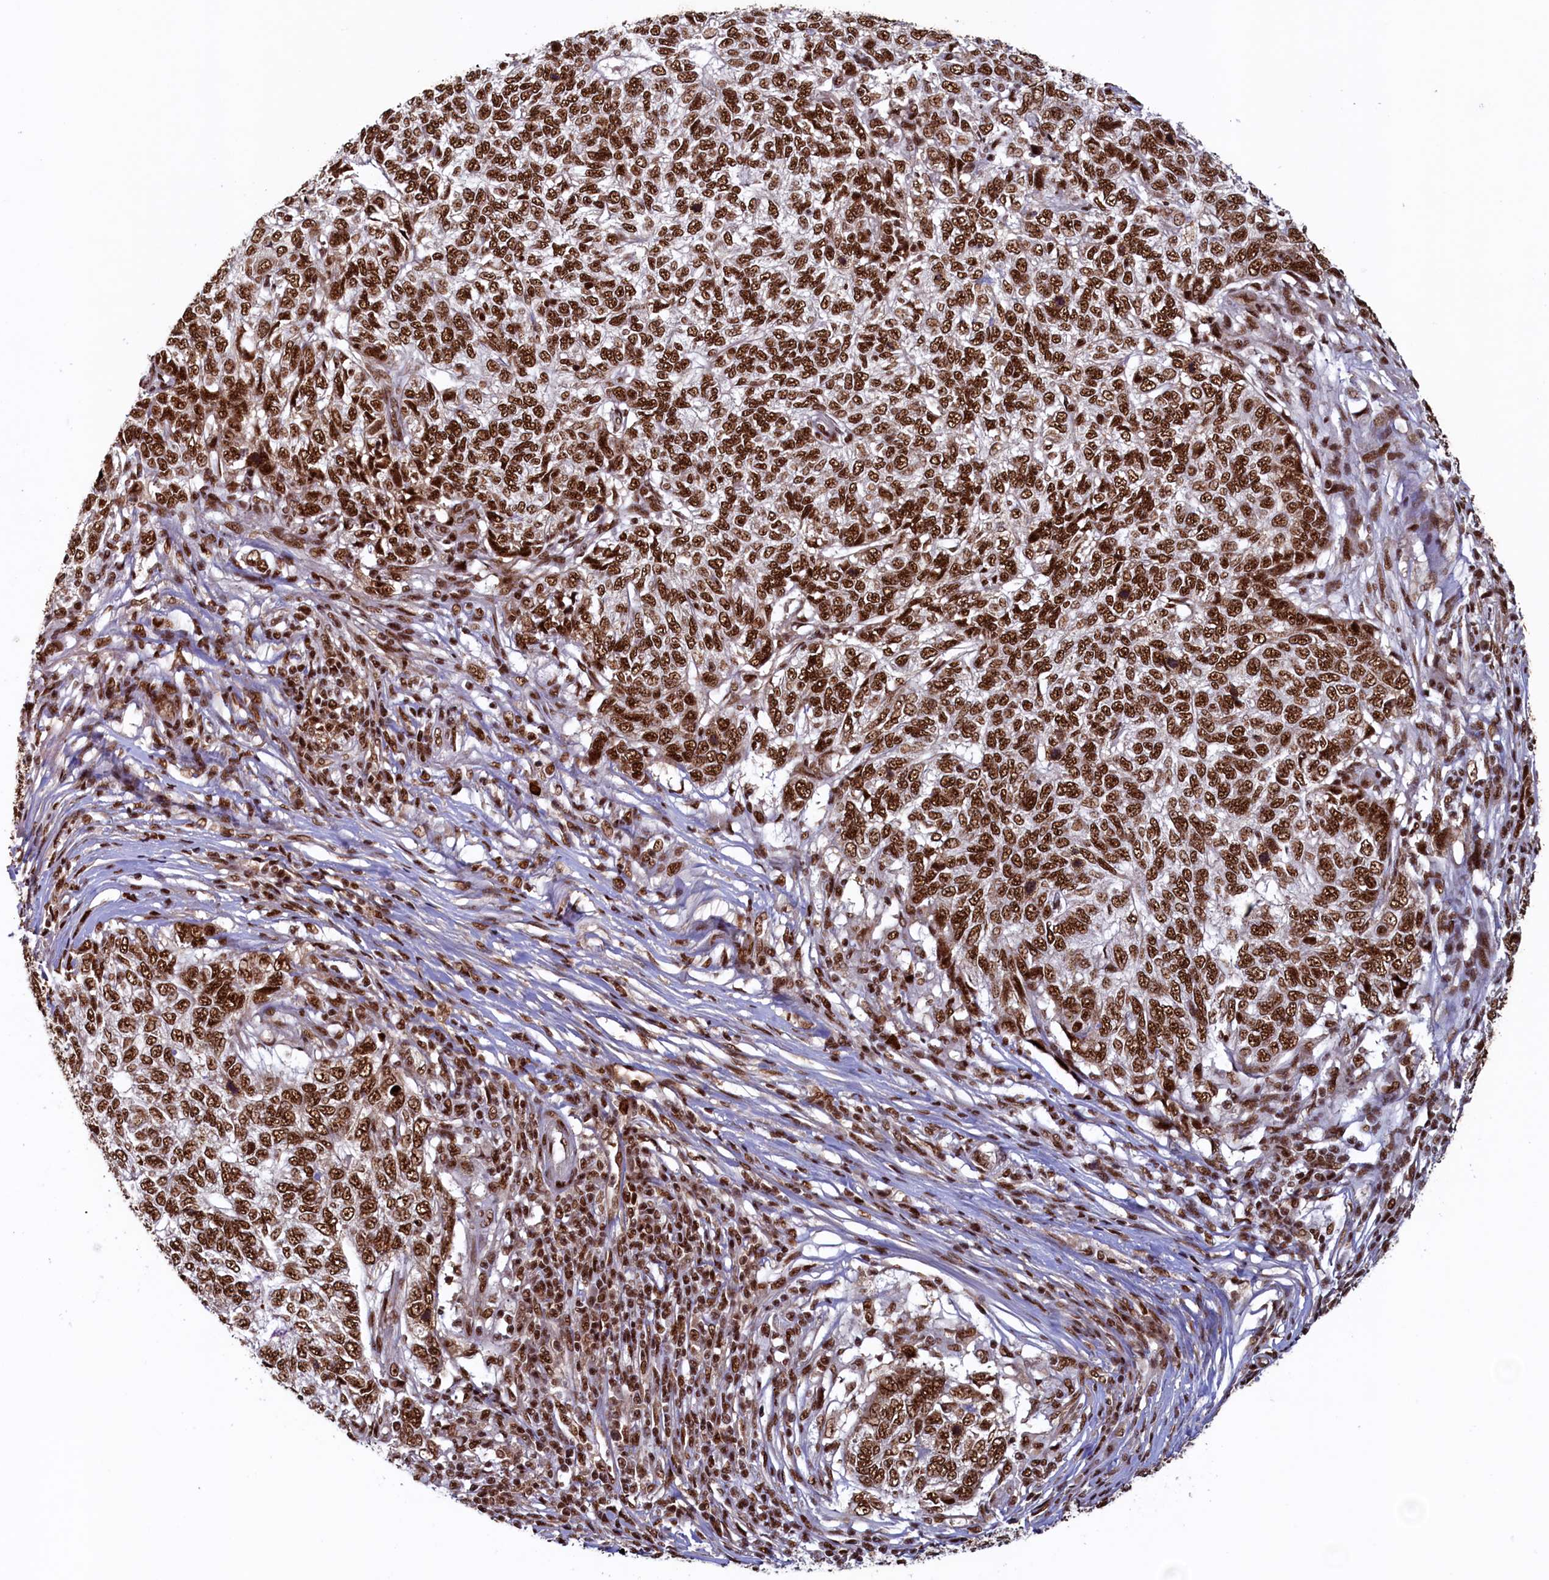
{"staining": {"intensity": "strong", "quantity": ">75%", "location": "nuclear"}, "tissue": "skin cancer", "cell_type": "Tumor cells", "image_type": "cancer", "snomed": [{"axis": "morphology", "description": "Basal cell carcinoma"}, {"axis": "topography", "description": "Skin"}], "caption": "IHC (DAB (3,3'-diaminobenzidine)) staining of basal cell carcinoma (skin) demonstrates strong nuclear protein expression in approximately >75% of tumor cells.", "gene": "ZC3H18", "patient": {"sex": "female", "age": 65}}